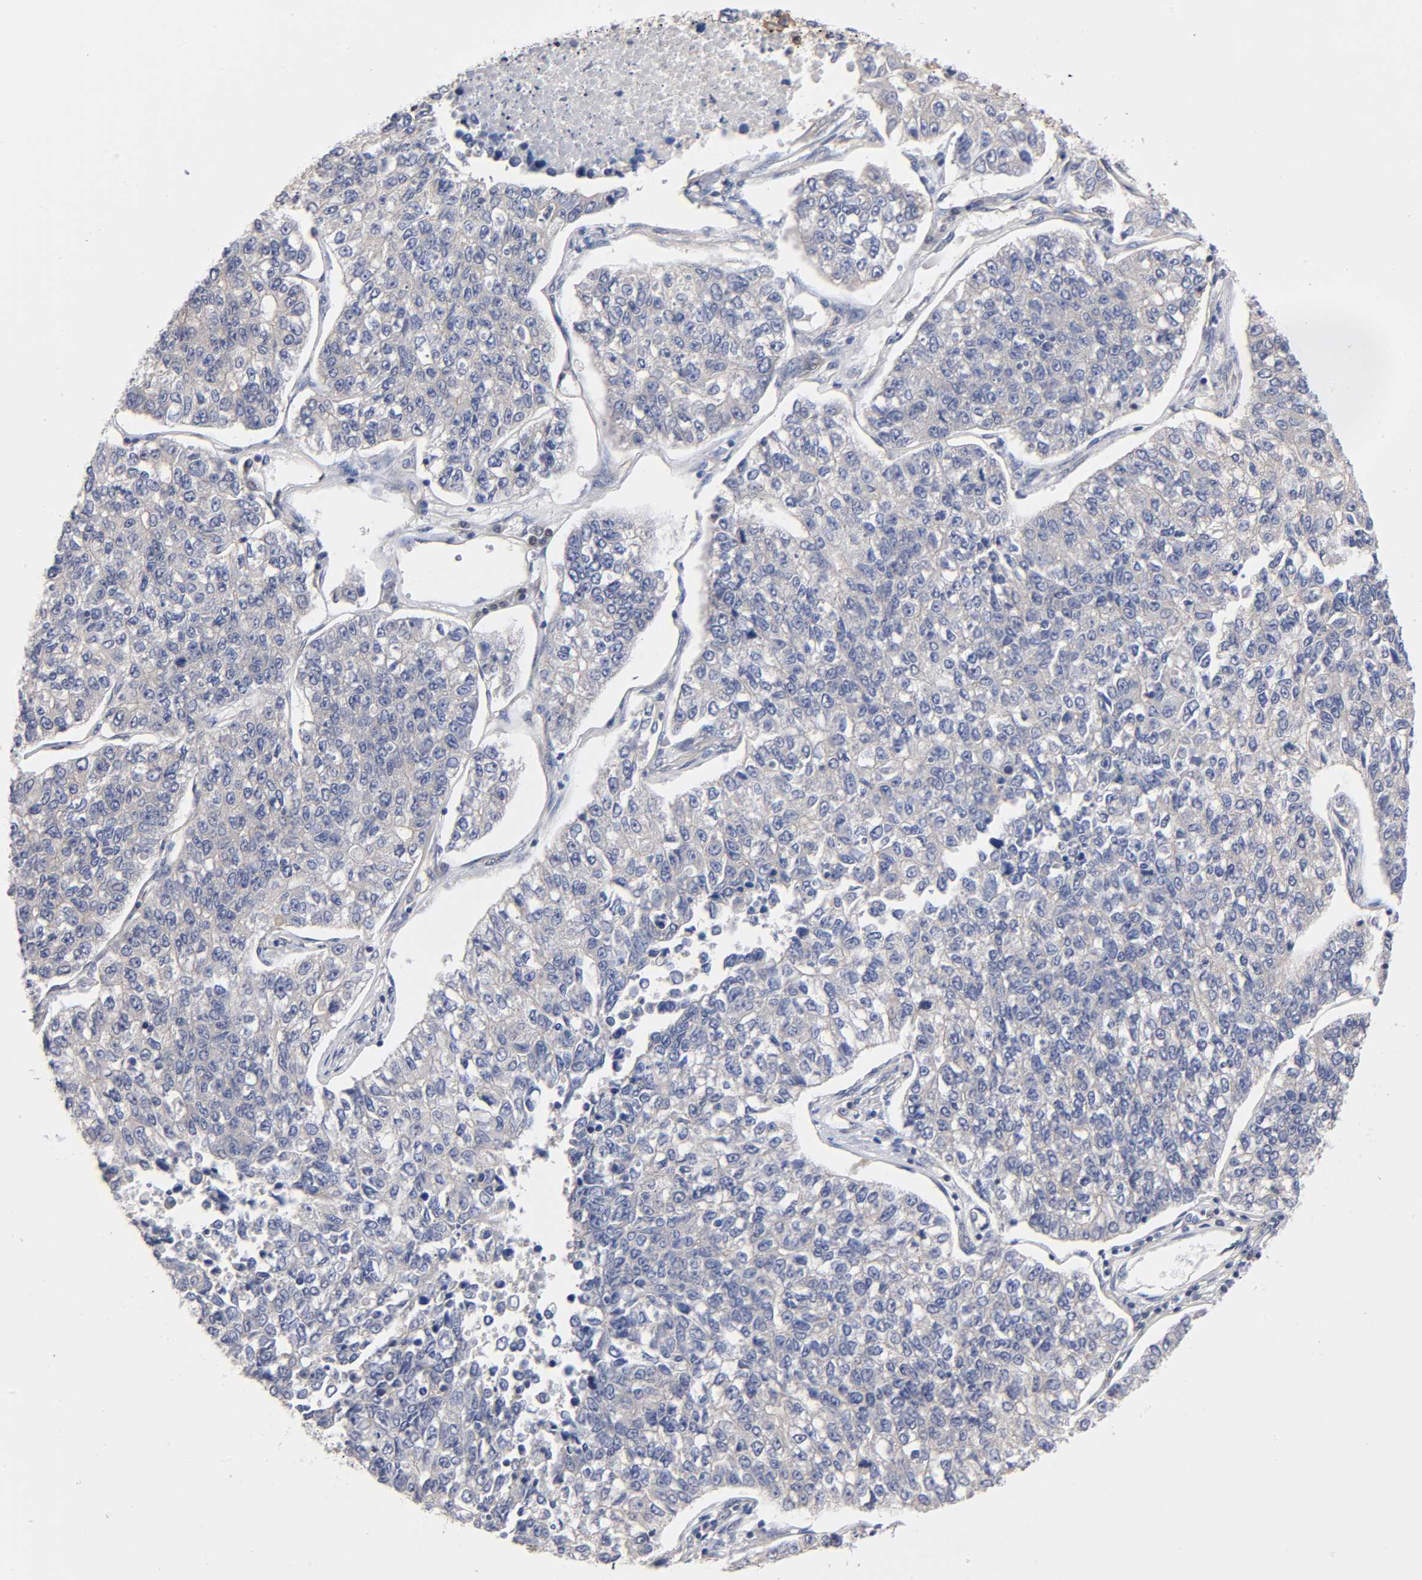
{"staining": {"intensity": "negative", "quantity": "none", "location": "none"}, "tissue": "lung cancer", "cell_type": "Tumor cells", "image_type": "cancer", "snomed": [{"axis": "morphology", "description": "Adenocarcinoma, NOS"}, {"axis": "topography", "description": "Lung"}], "caption": "IHC of human lung adenocarcinoma reveals no staining in tumor cells.", "gene": "STRN3", "patient": {"sex": "male", "age": 49}}